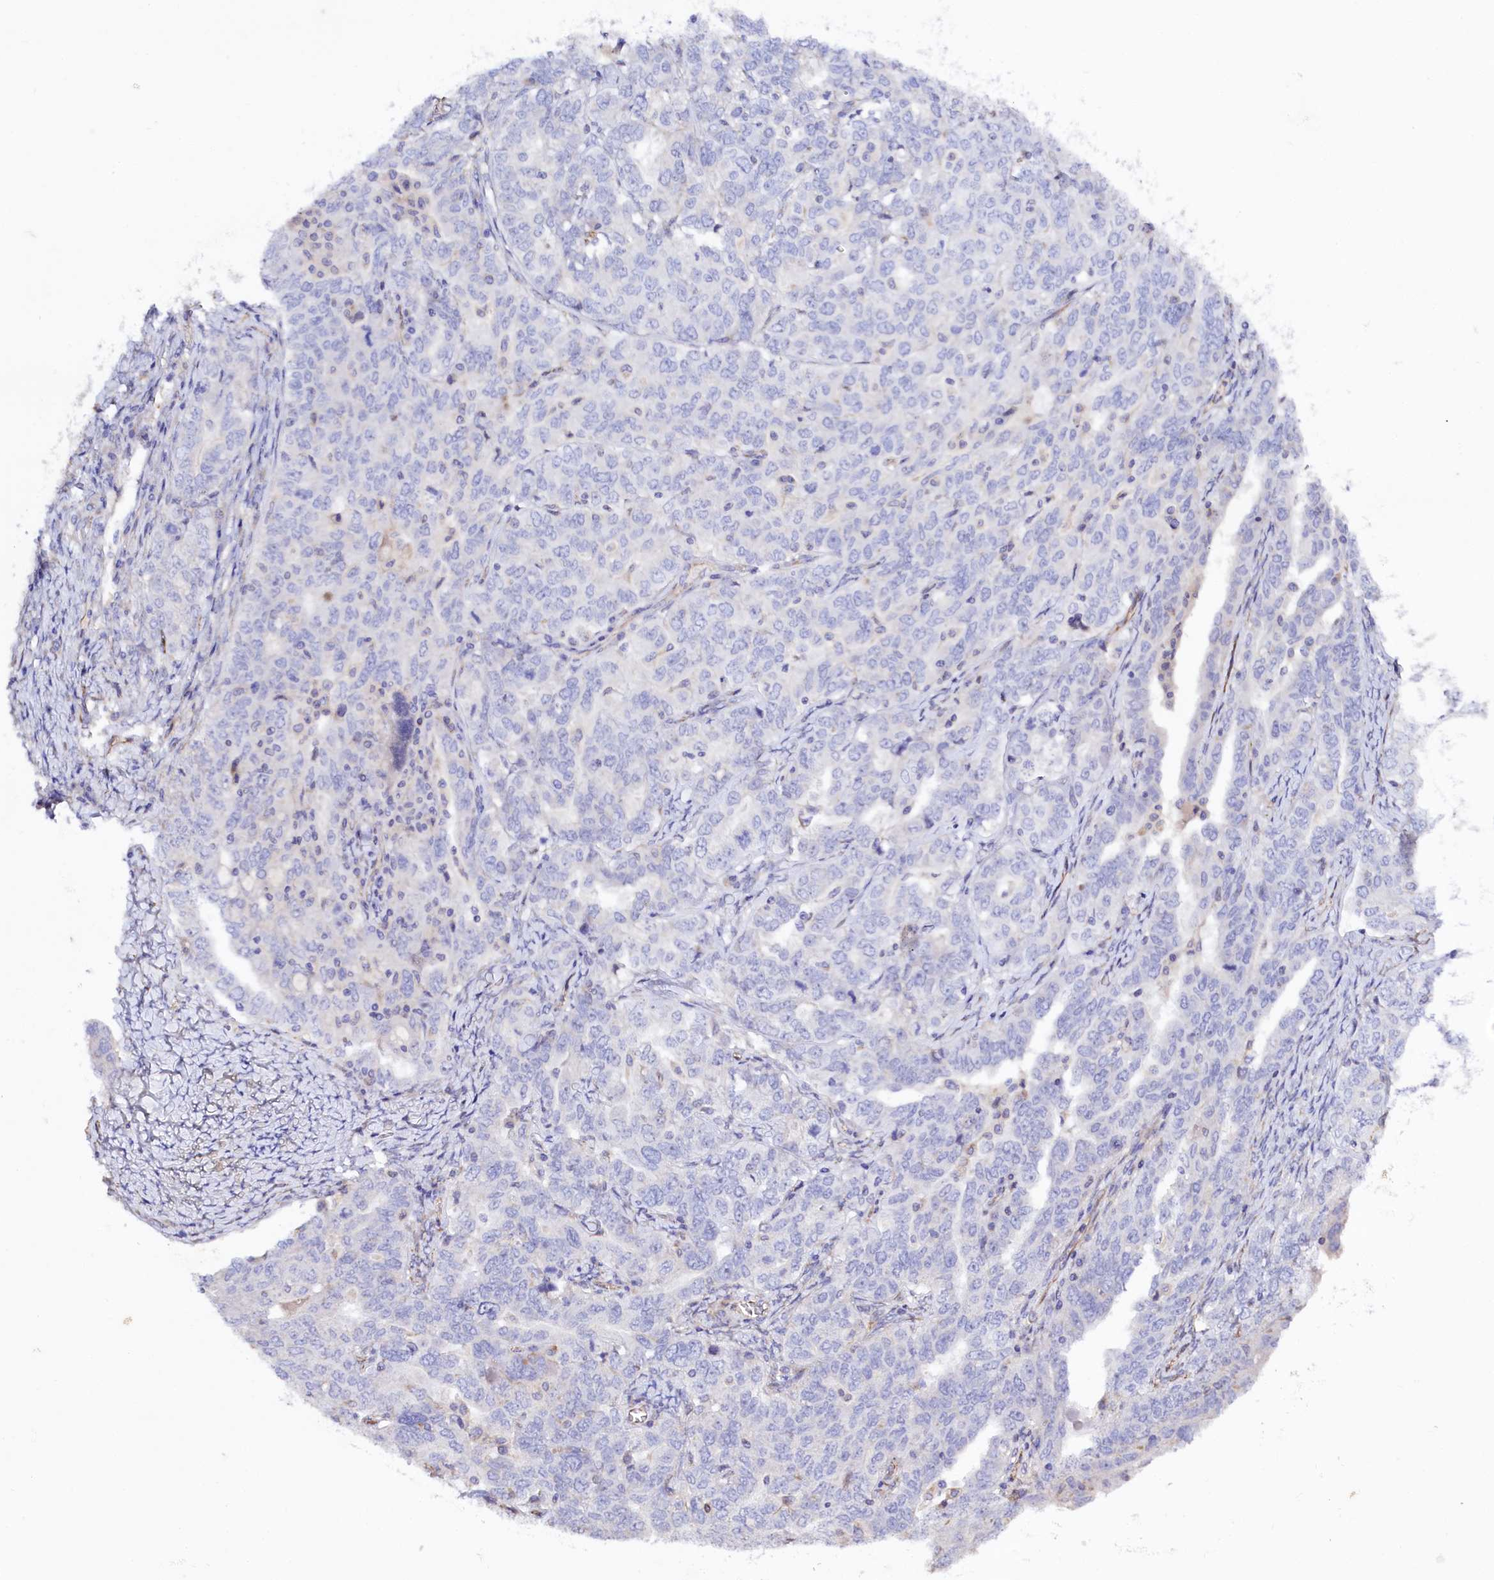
{"staining": {"intensity": "negative", "quantity": "none", "location": "none"}, "tissue": "ovarian cancer", "cell_type": "Tumor cells", "image_type": "cancer", "snomed": [{"axis": "morphology", "description": "Carcinoma, endometroid"}, {"axis": "topography", "description": "Ovary"}], "caption": "DAB immunohistochemical staining of ovarian cancer exhibits no significant positivity in tumor cells.", "gene": "SLC7A1", "patient": {"sex": "female", "age": 62}}